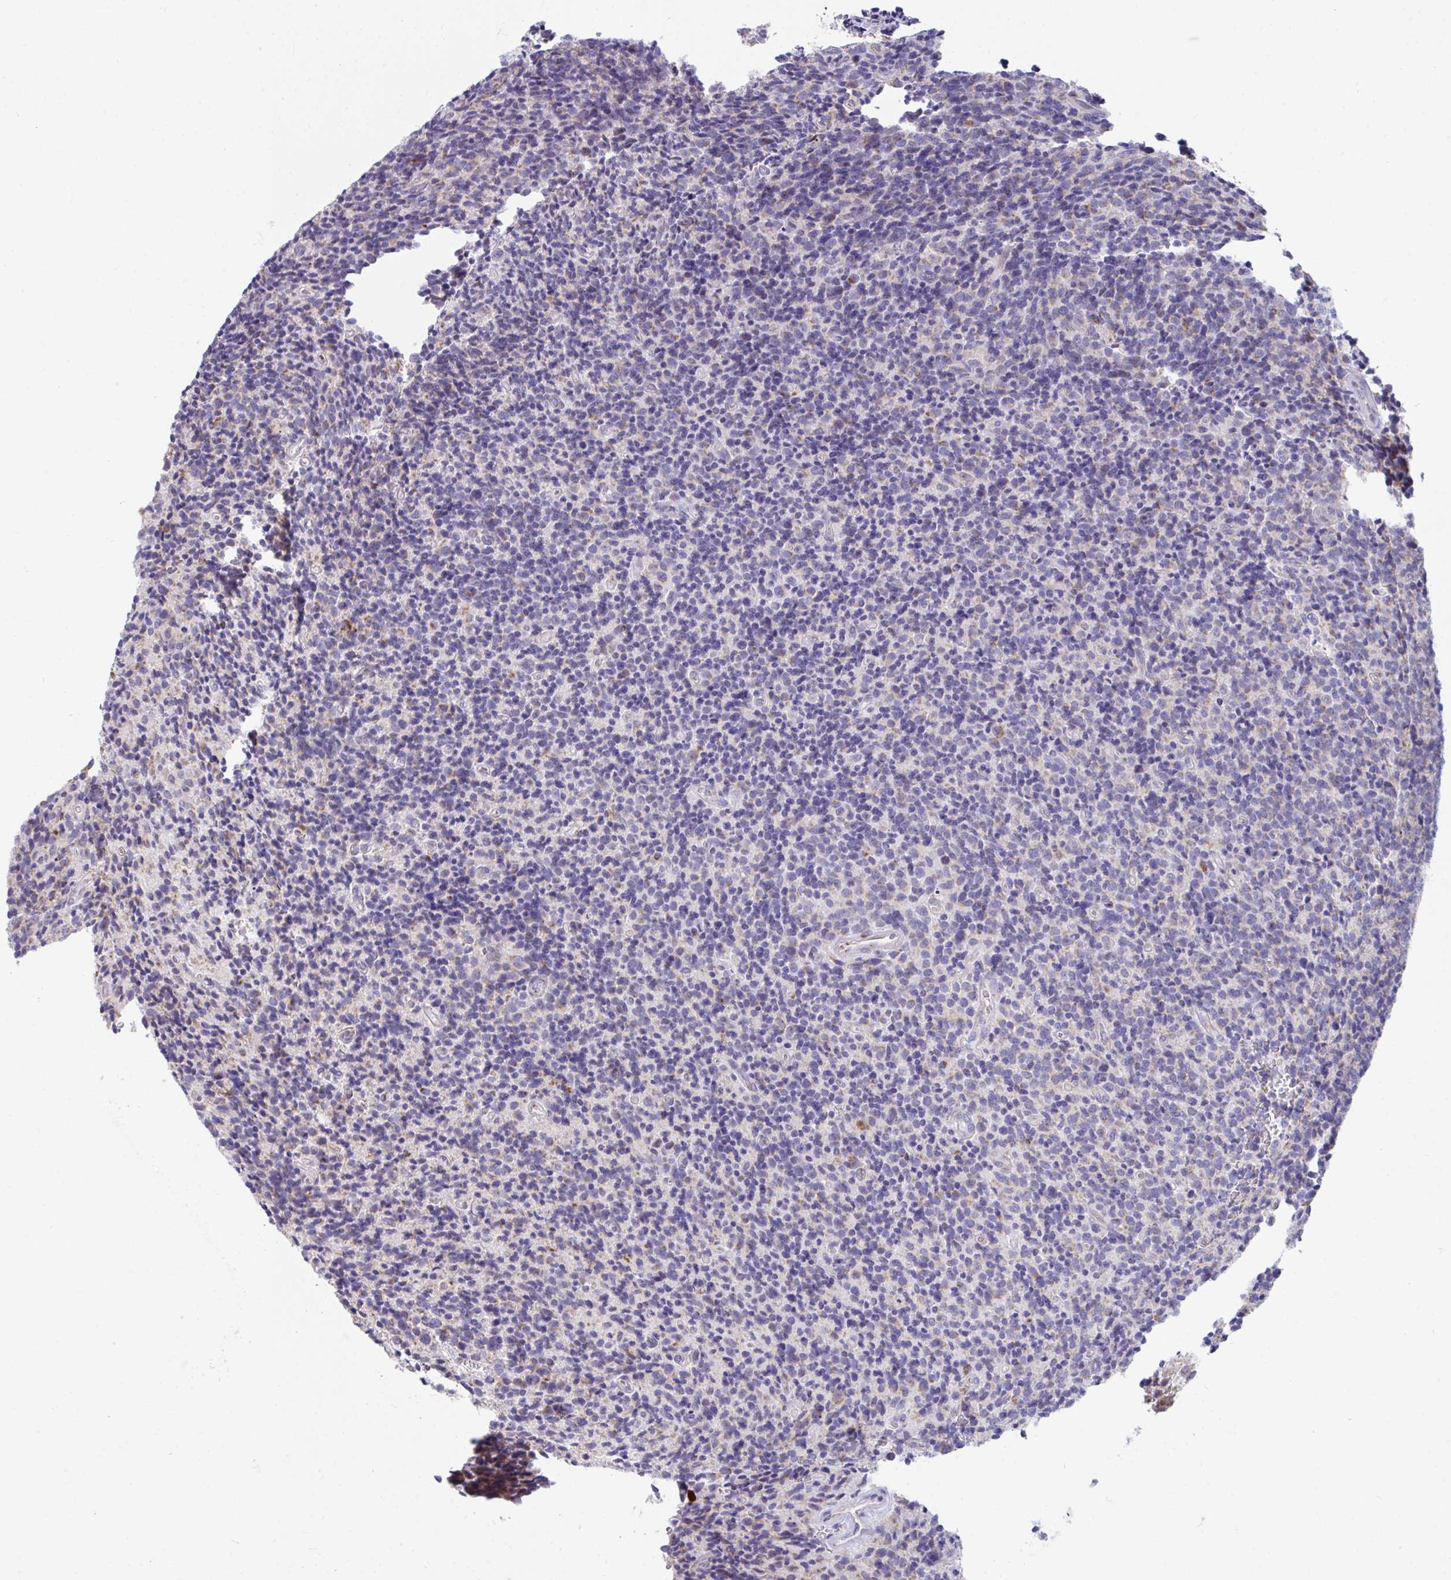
{"staining": {"intensity": "weak", "quantity": "<25%", "location": "cytoplasmic/membranous"}, "tissue": "glioma", "cell_type": "Tumor cells", "image_type": "cancer", "snomed": [{"axis": "morphology", "description": "Glioma, malignant, High grade"}, {"axis": "topography", "description": "Brain"}], "caption": "Immunohistochemistry of malignant glioma (high-grade) reveals no positivity in tumor cells. The staining is performed using DAB (3,3'-diaminobenzidine) brown chromogen with nuclei counter-stained in using hematoxylin.", "gene": "LINGO4", "patient": {"sex": "male", "age": 76}}